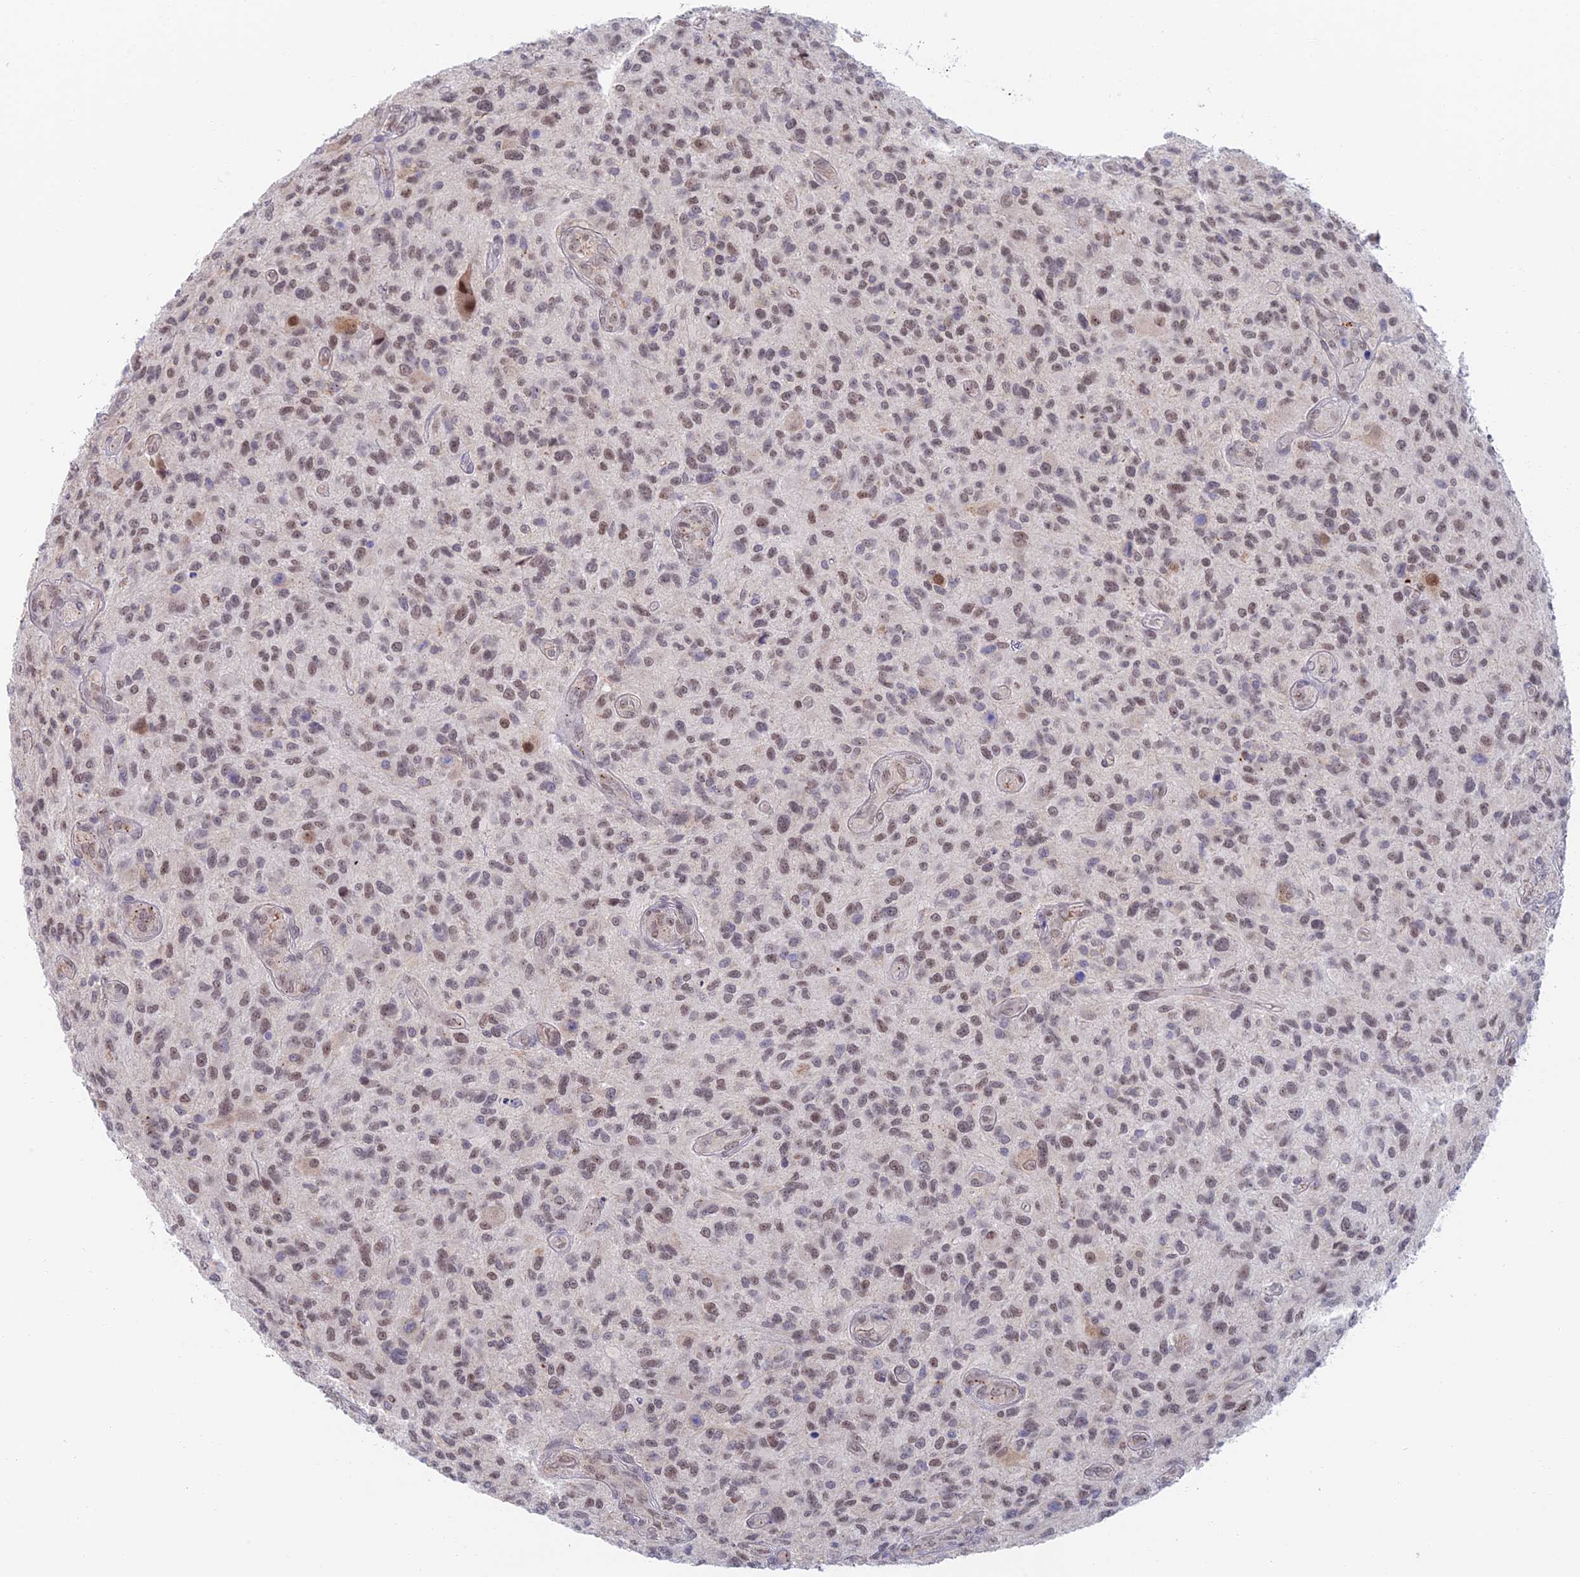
{"staining": {"intensity": "moderate", "quantity": ">75%", "location": "nuclear"}, "tissue": "glioma", "cell_type": "Tumor cells", "image_type": "cancer", "snomed": [{"axis": "morphology", "description": "Glioma, malignant, High grade"}, {"axis": "topography", "description": "Brain"}], "caption": "DAB immunohistochemical staining of malignant glioma (high-grade) shows moderate nuclear protein positivity in about >75% of tumor cells. (IHC, brightfield microscopy, high magnification).", "gene": "ZUP1", "patient": {"sex": "male", "age": 47}}